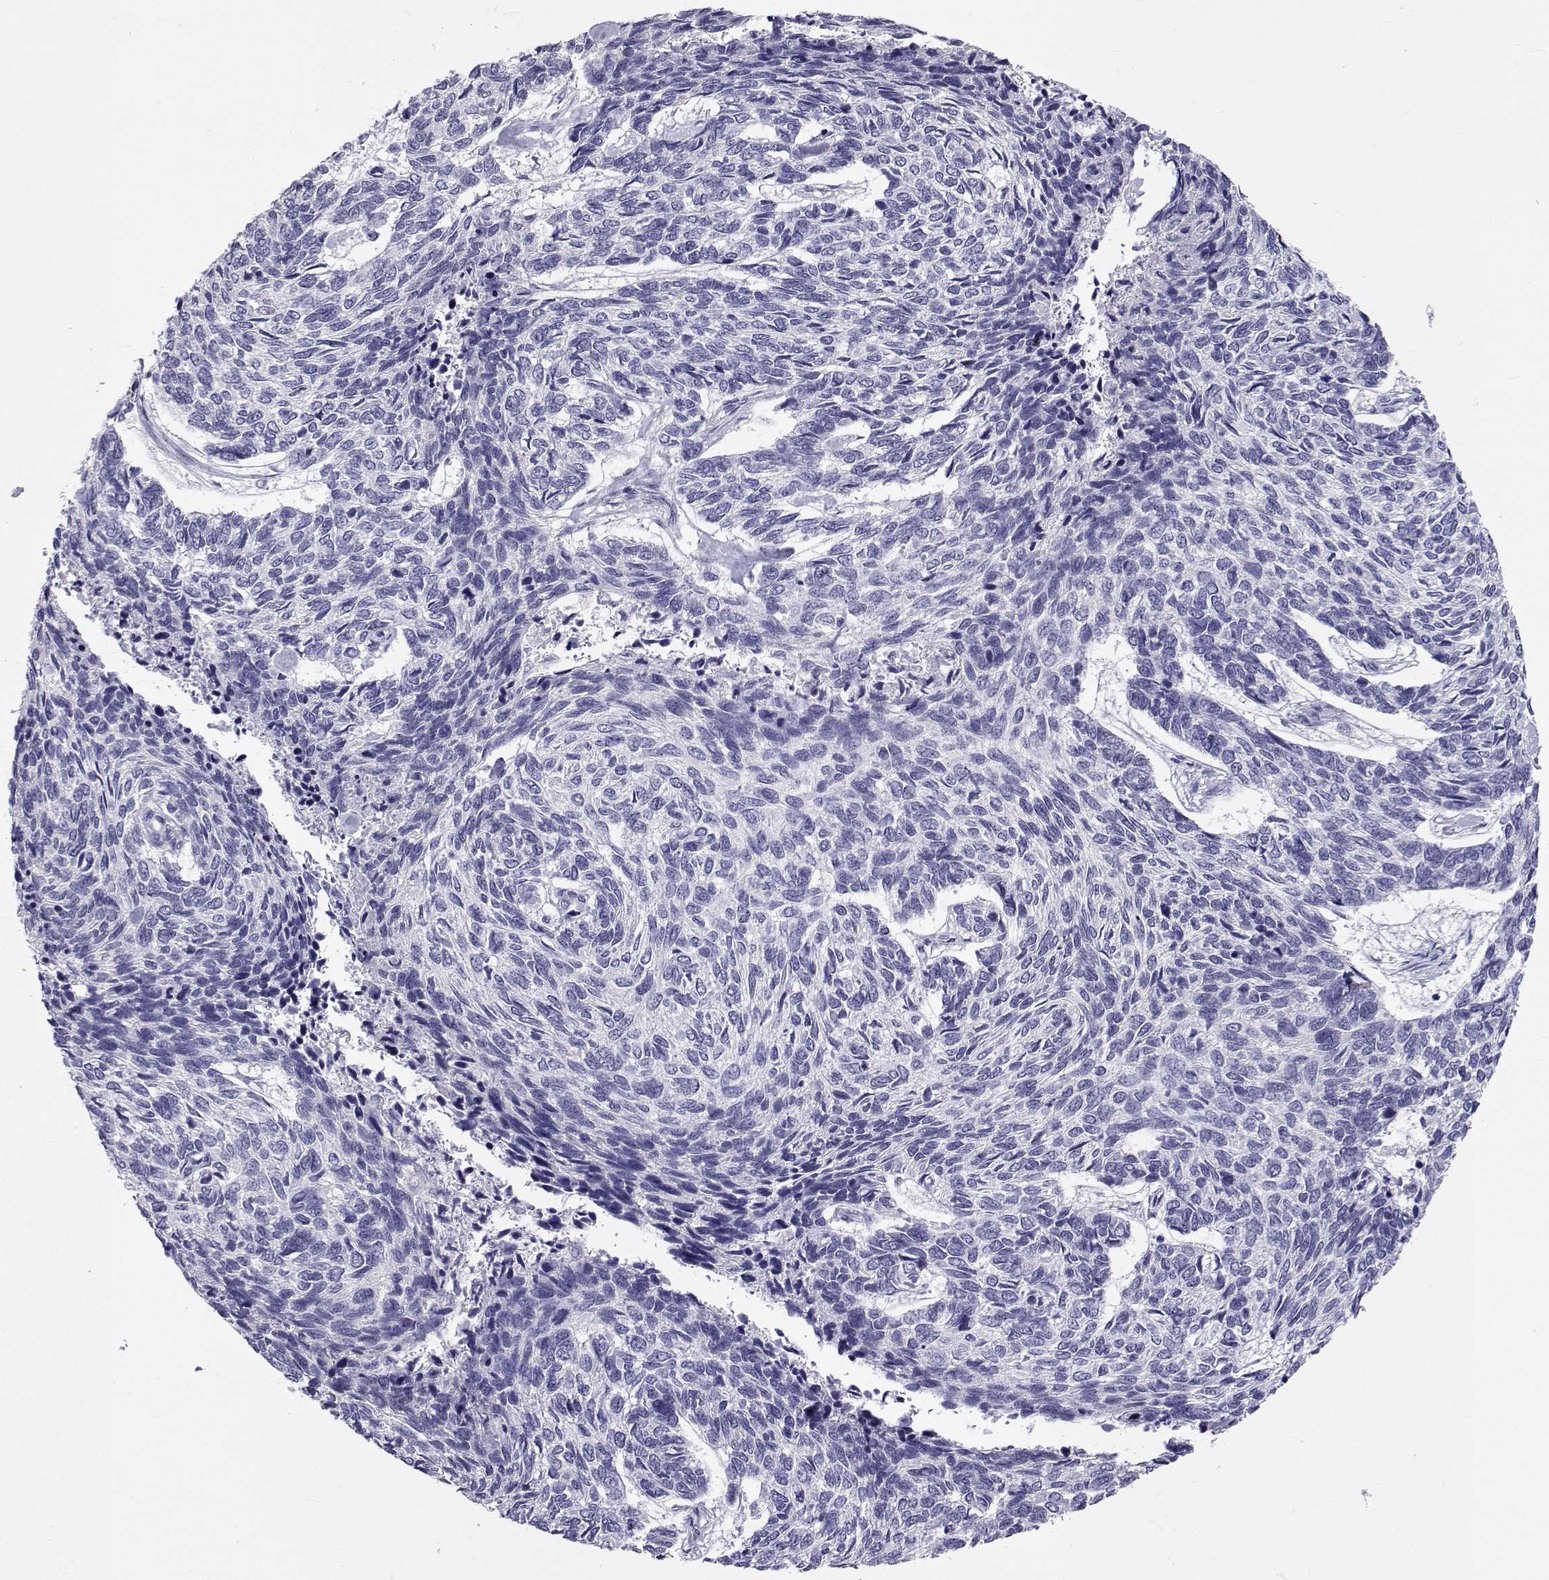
{"staining": {"intensity": "negative", "quantity": "none", "location": "none"}, "tissue": "skin cancer", "cell_type": "Tumor cells", "image_type": "cancer", "snomed": [{"axis": "morphology", "description": "Basal cell carcinoma"}, {"axis": "topography", "description": "Skin"}], "caption": "IHC photomicrograph of human basal cell carcinoma (skin) stained for a protein (brown), which demonstrates no positivity in tumor cells. Nuclei are stained in blue.", "gene": "SLC6A3", "patient": {"sex": "female", "age": 65}}